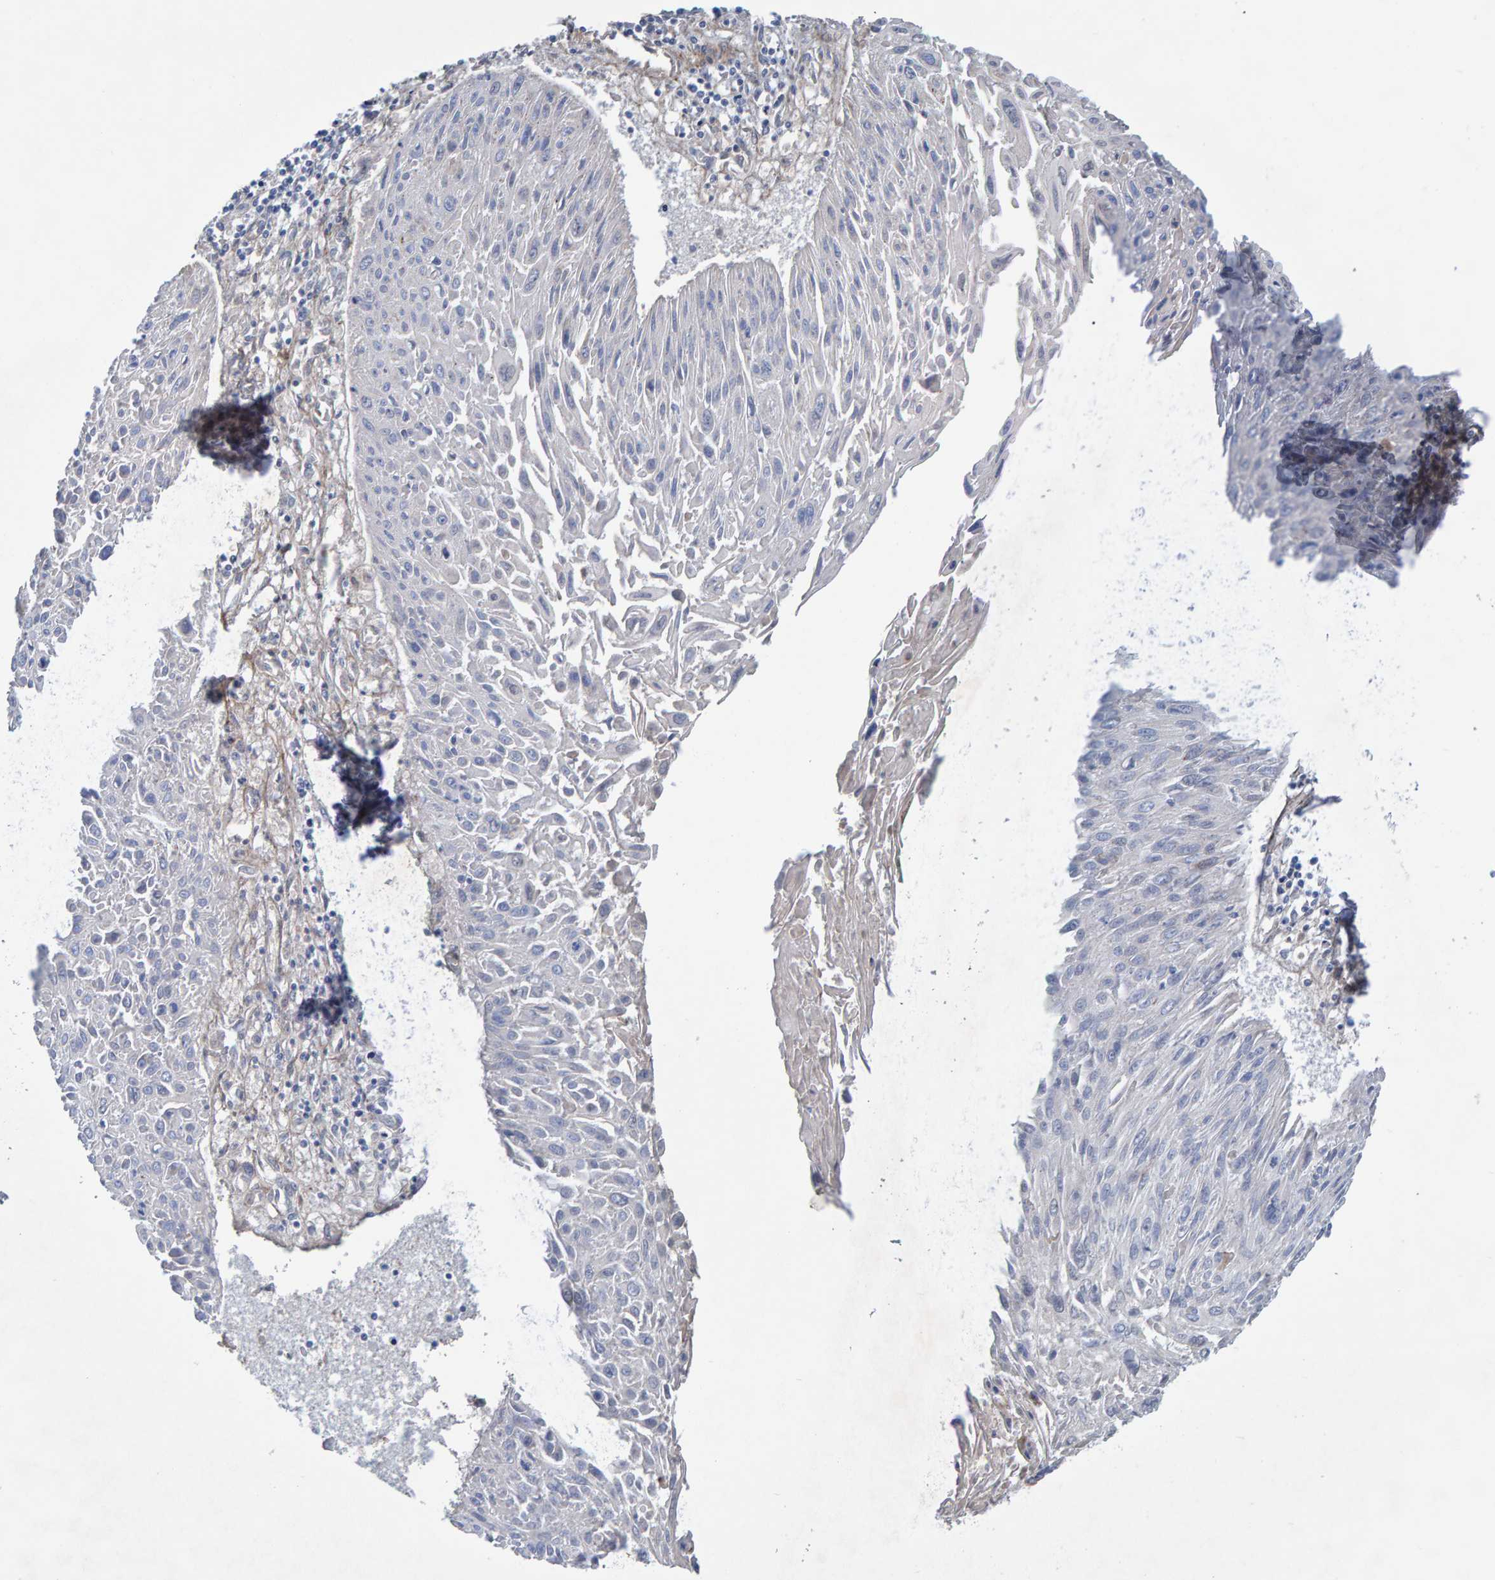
{"staining": {"intensity": "negative", "quantity": "none", "location": "none"}, "tissue": "cervical cancer", "cell_type": "Tumor cells", "image_type": "cancer", "snomed": [{"axis": "morphology", "description": "Squamous cell carcinoma, NOS"}, {"axis": "topography", "description": "Cervix"}], "caption": "High power microscopy photomicrograph of an immunohistochemistry (IHC) micrograph of cervical cancer, revealing no significant expression in tumor cells.", "gene": "MFSD6L", "patient": {"sex": "female", "age": 51}}